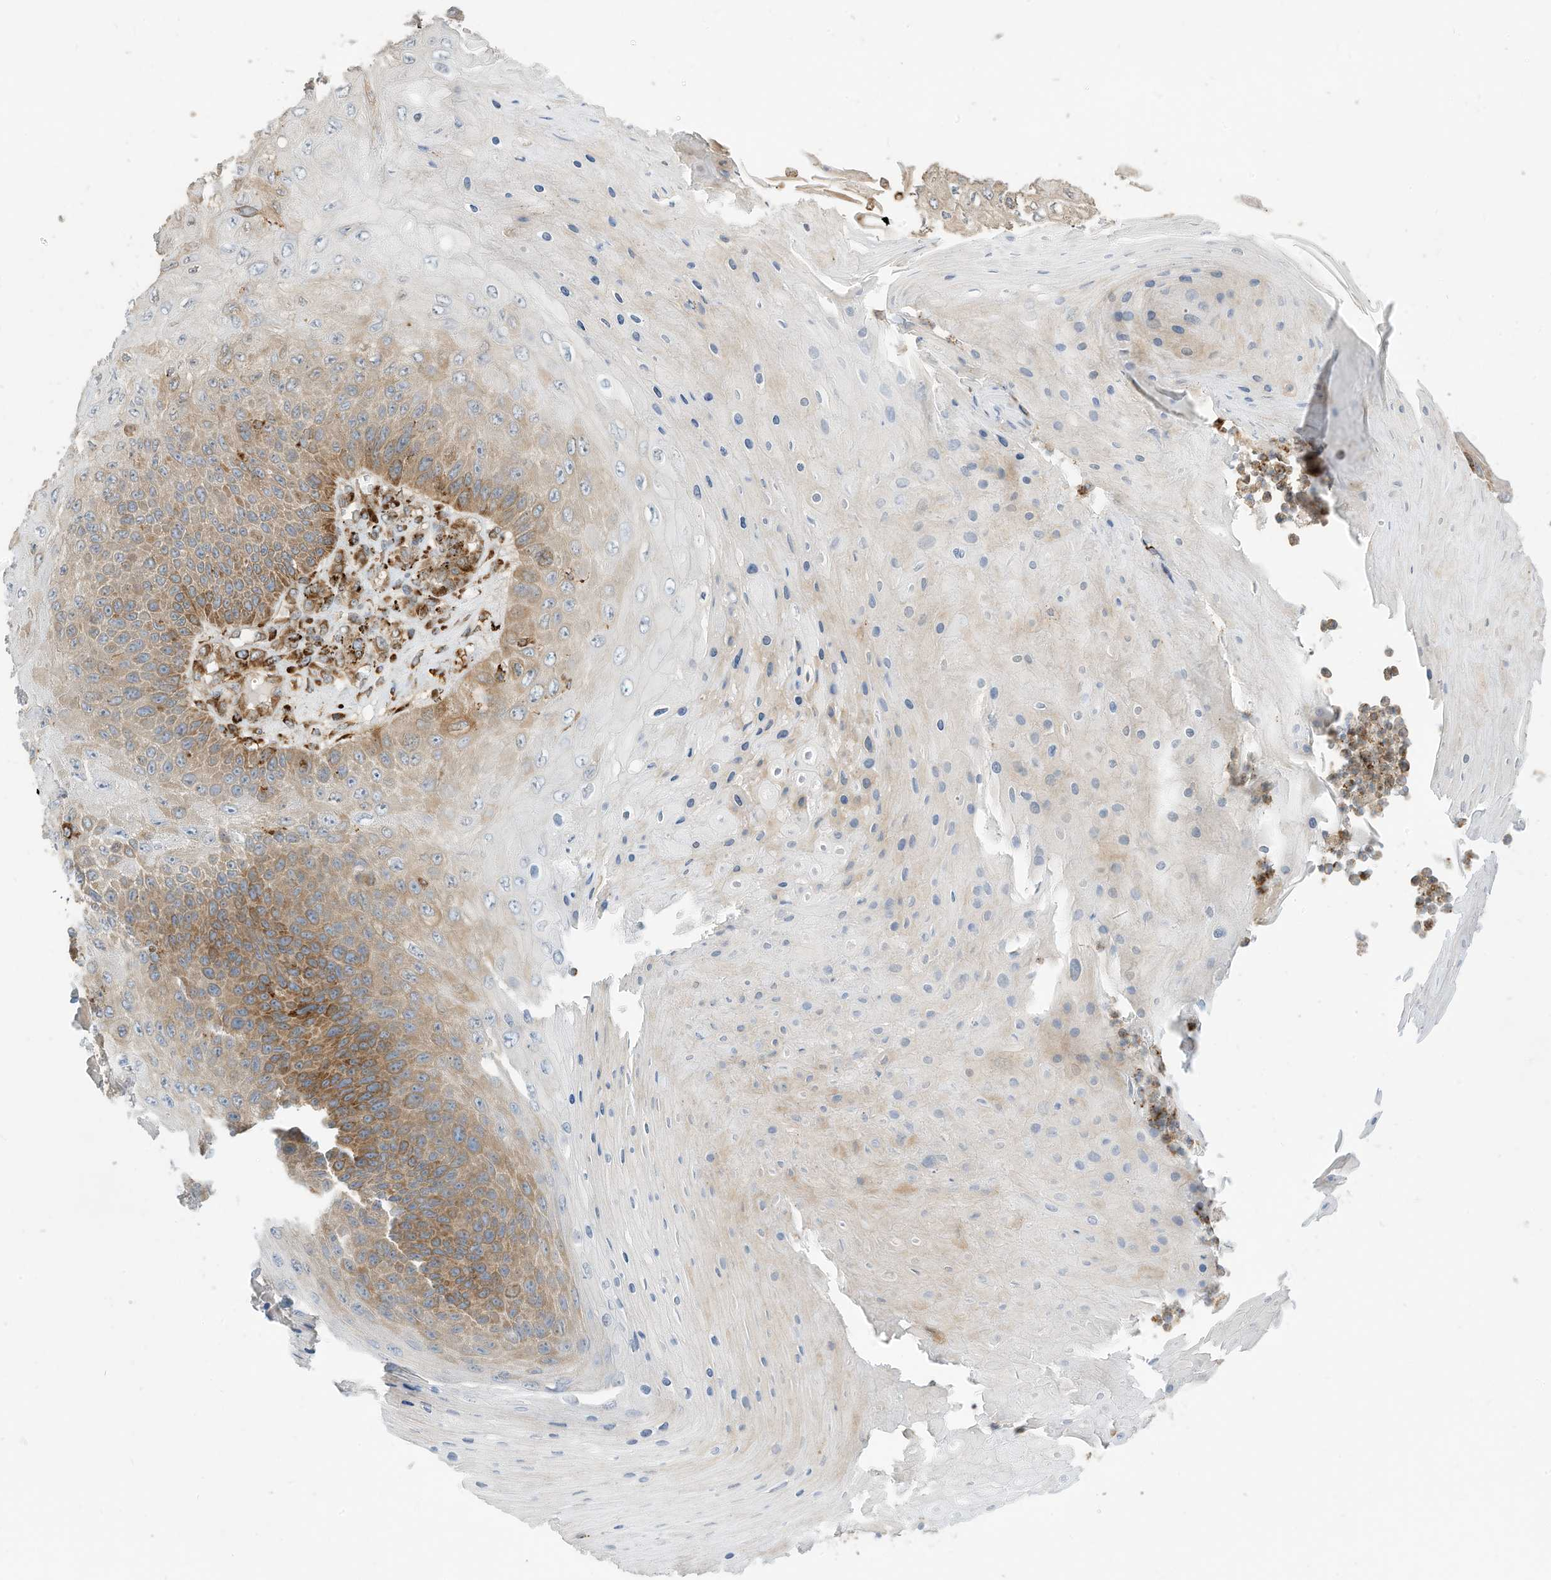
{"staining": {"intensity": "moderate", "quantity": ">75%", "location": "cytoplasmic/membranous"}, "tissue": "skin cancer", "cell_type": "Tumor cells", "image_type": "cancer", "snomed": [{"axis": "morphology", "description": "Squamous cell carcinoma, NOS"}, {"axis": "topography", "description": "Skin"}], "caption": "Tumor cells reveal medium levels of moderate cytoplasmic/membranous staining in about >75% of cells in human skin squamous cell carcinoma.", "gene": "TRNAU1AP", "patient": {"sex": "female", "age": 88}}